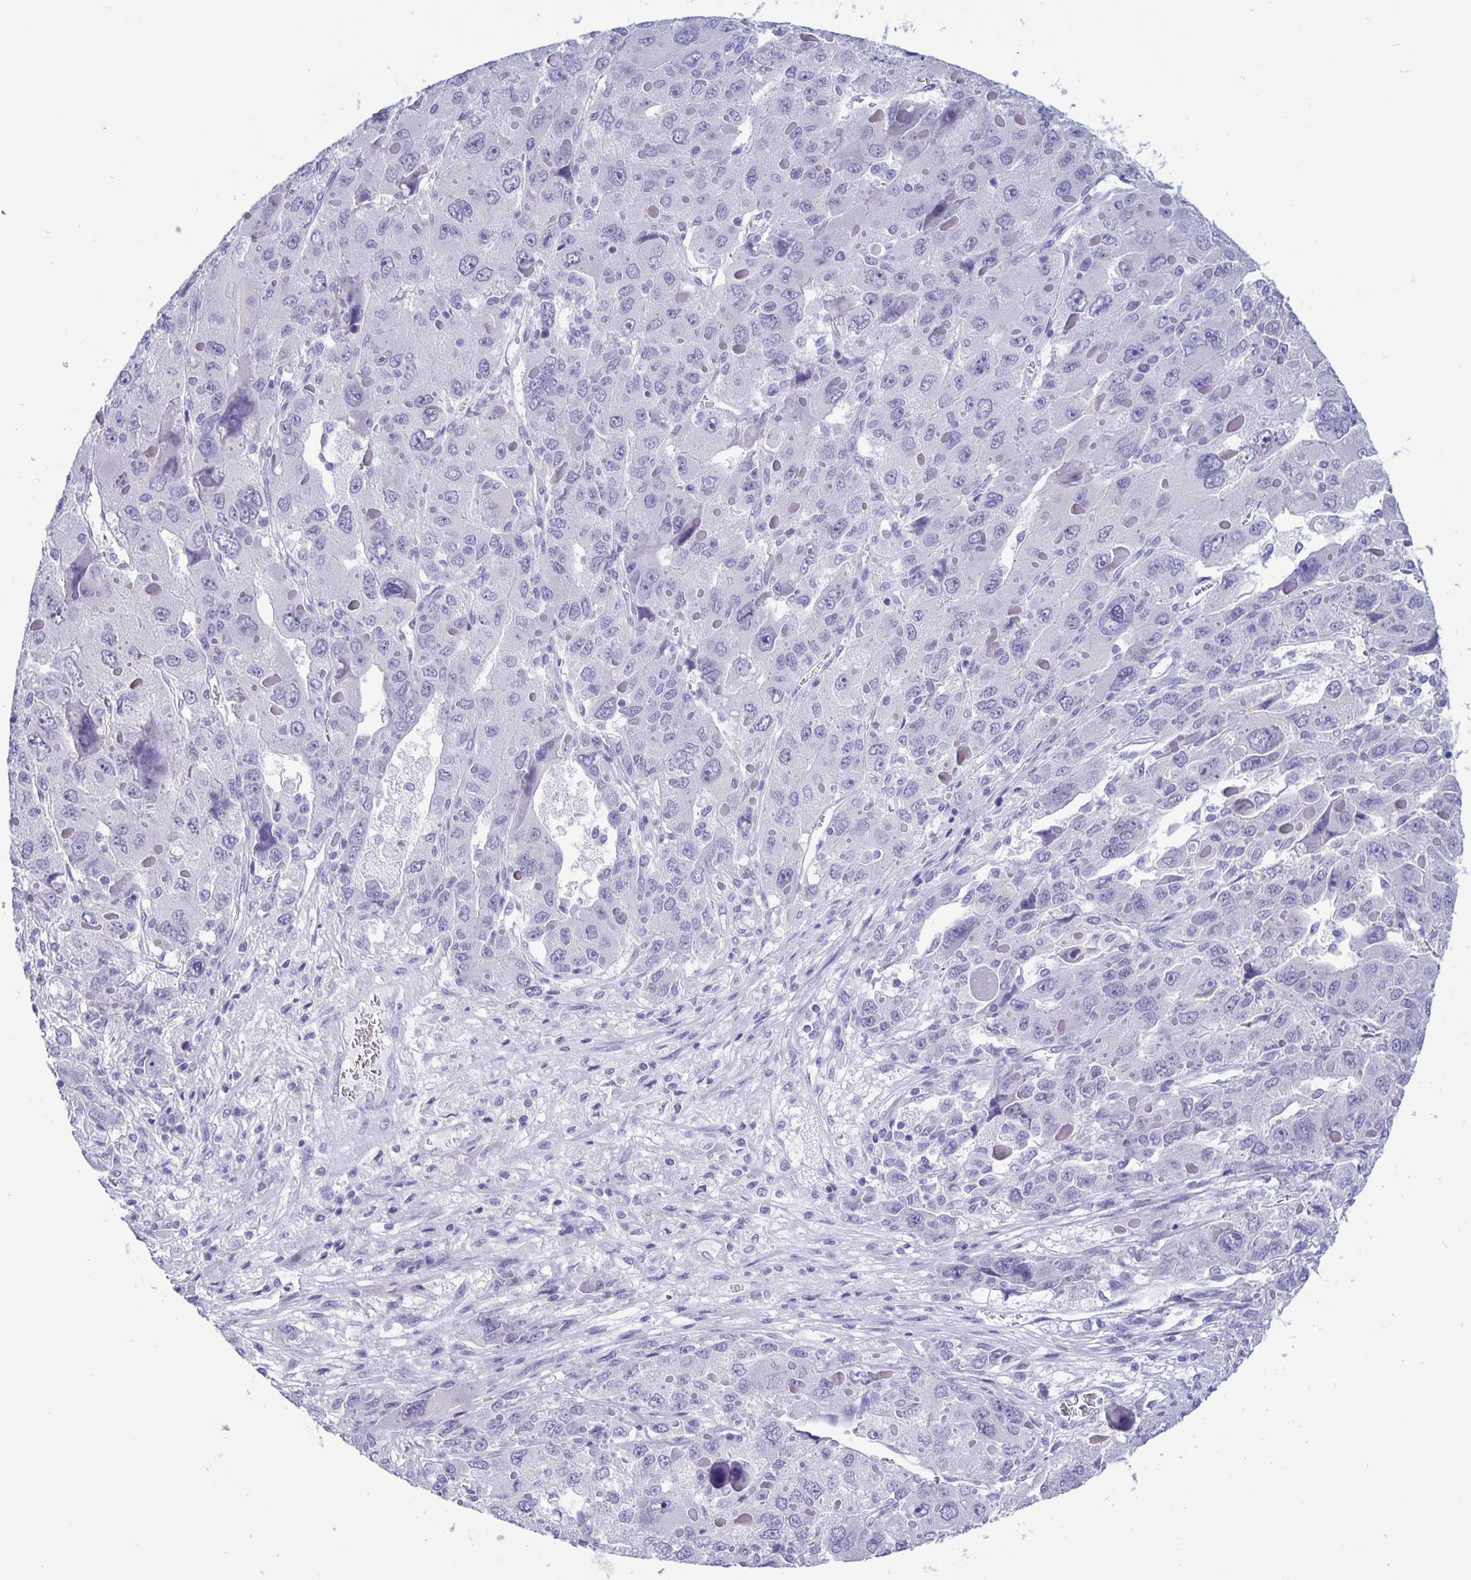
{"staining": {"intensity": "negative", "quantity": "none", "location": "none"}, "tissue": "liver cancer", "cell_type": "Tumor cells", "image_type": "cancer", "snomed": [{"axis": "morphology", "description": "Carcinoma, Hepatocellular, NOS"}, {"axis": "topography", "description": "Liver"}], "caption": "Tumor cells show no significant positivity in liver cancer (hepatocellular carcinoma).", "gene": "ERMN", "patient": {"sex": "female", "age": 41}}